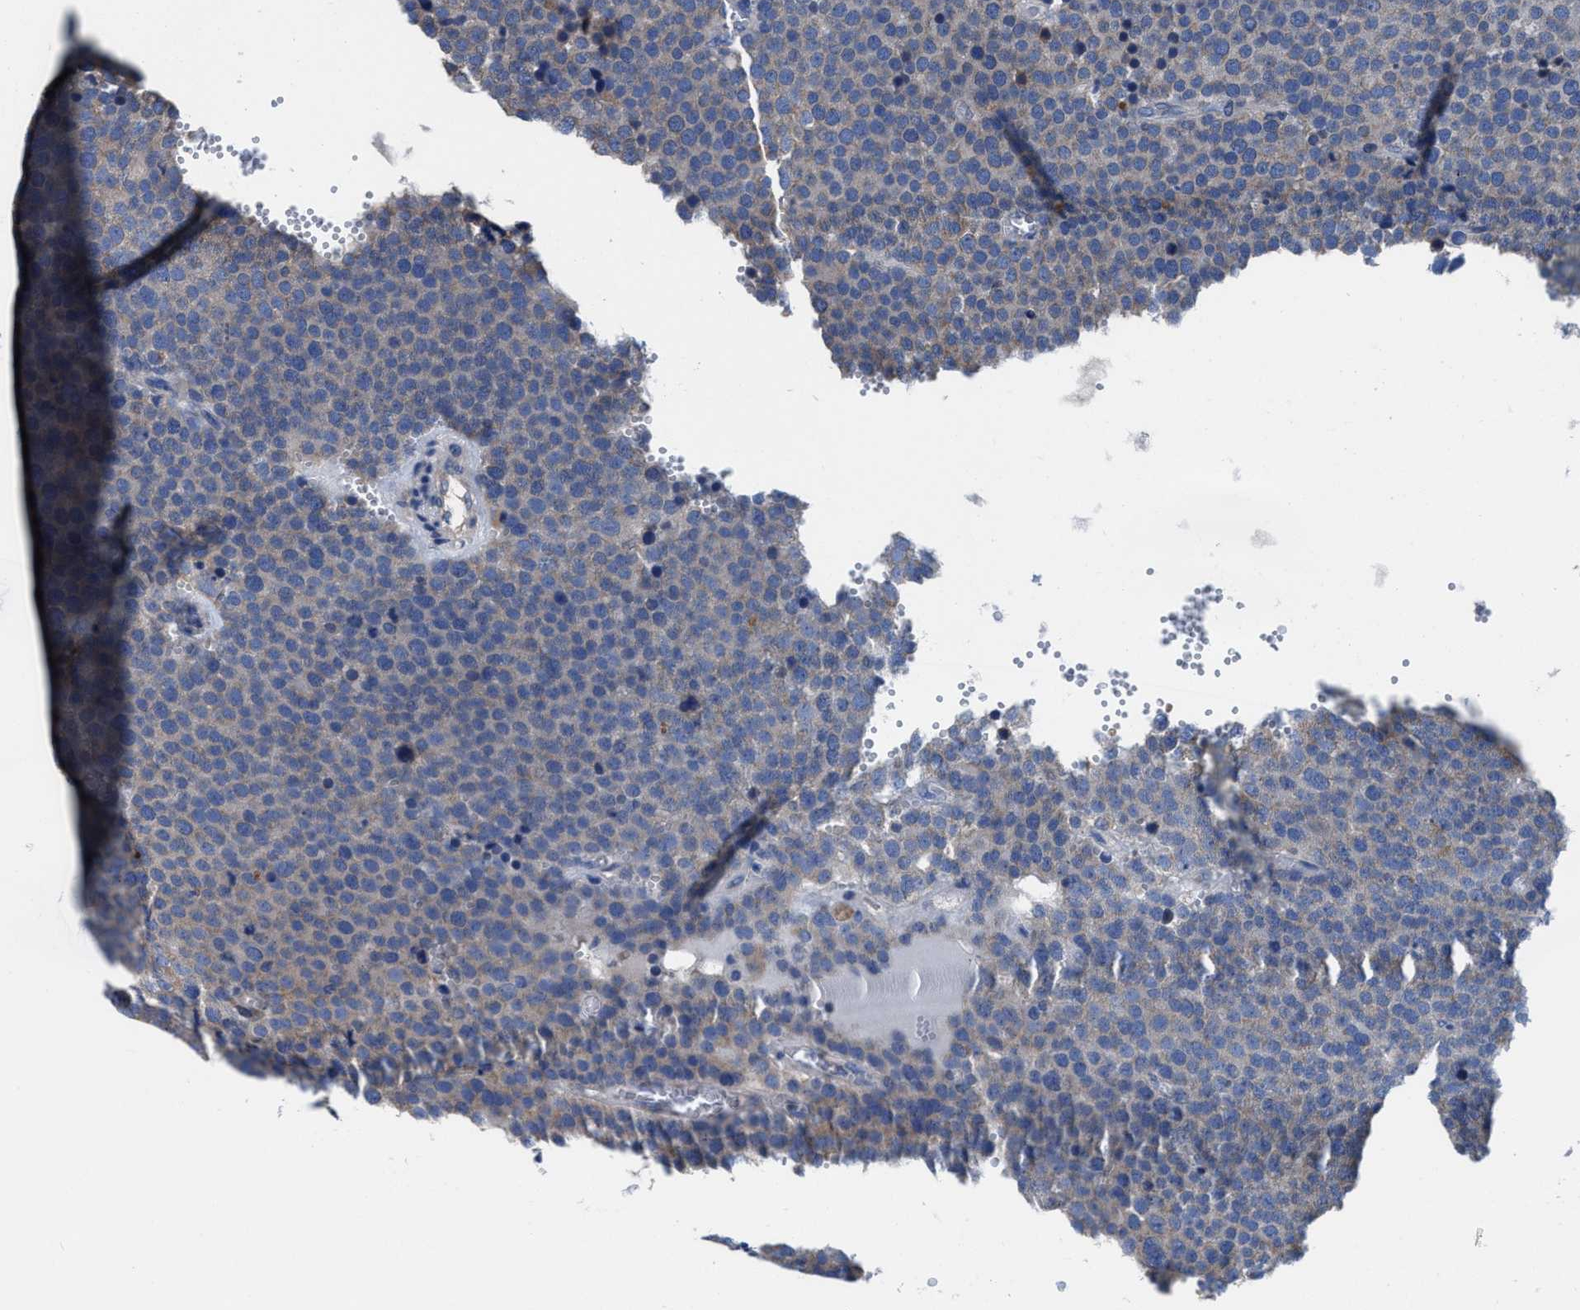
{"staining": {"intensity": "weak", "quantity": "25%-75%", "location": "cytoplasmic/membranous"}, "tissue": "testis cancer", "cell_type": "Tumor cells", "image_type": "cancer", "snomed": [{"axis": "morphology", "description": "Normal tissue, NOS"}, {"axis": "morphology", "description": "Seminoma, NOS"}, {"axis": "topography", "description": "Testis"}], "caption": "Weak cytoplasmic/membranous protein expression is identified in about 25%-75% of tumor cells in testis cancer.", "gene": "TMEM30A", "patient": {"sex": "male", "age": 71}}